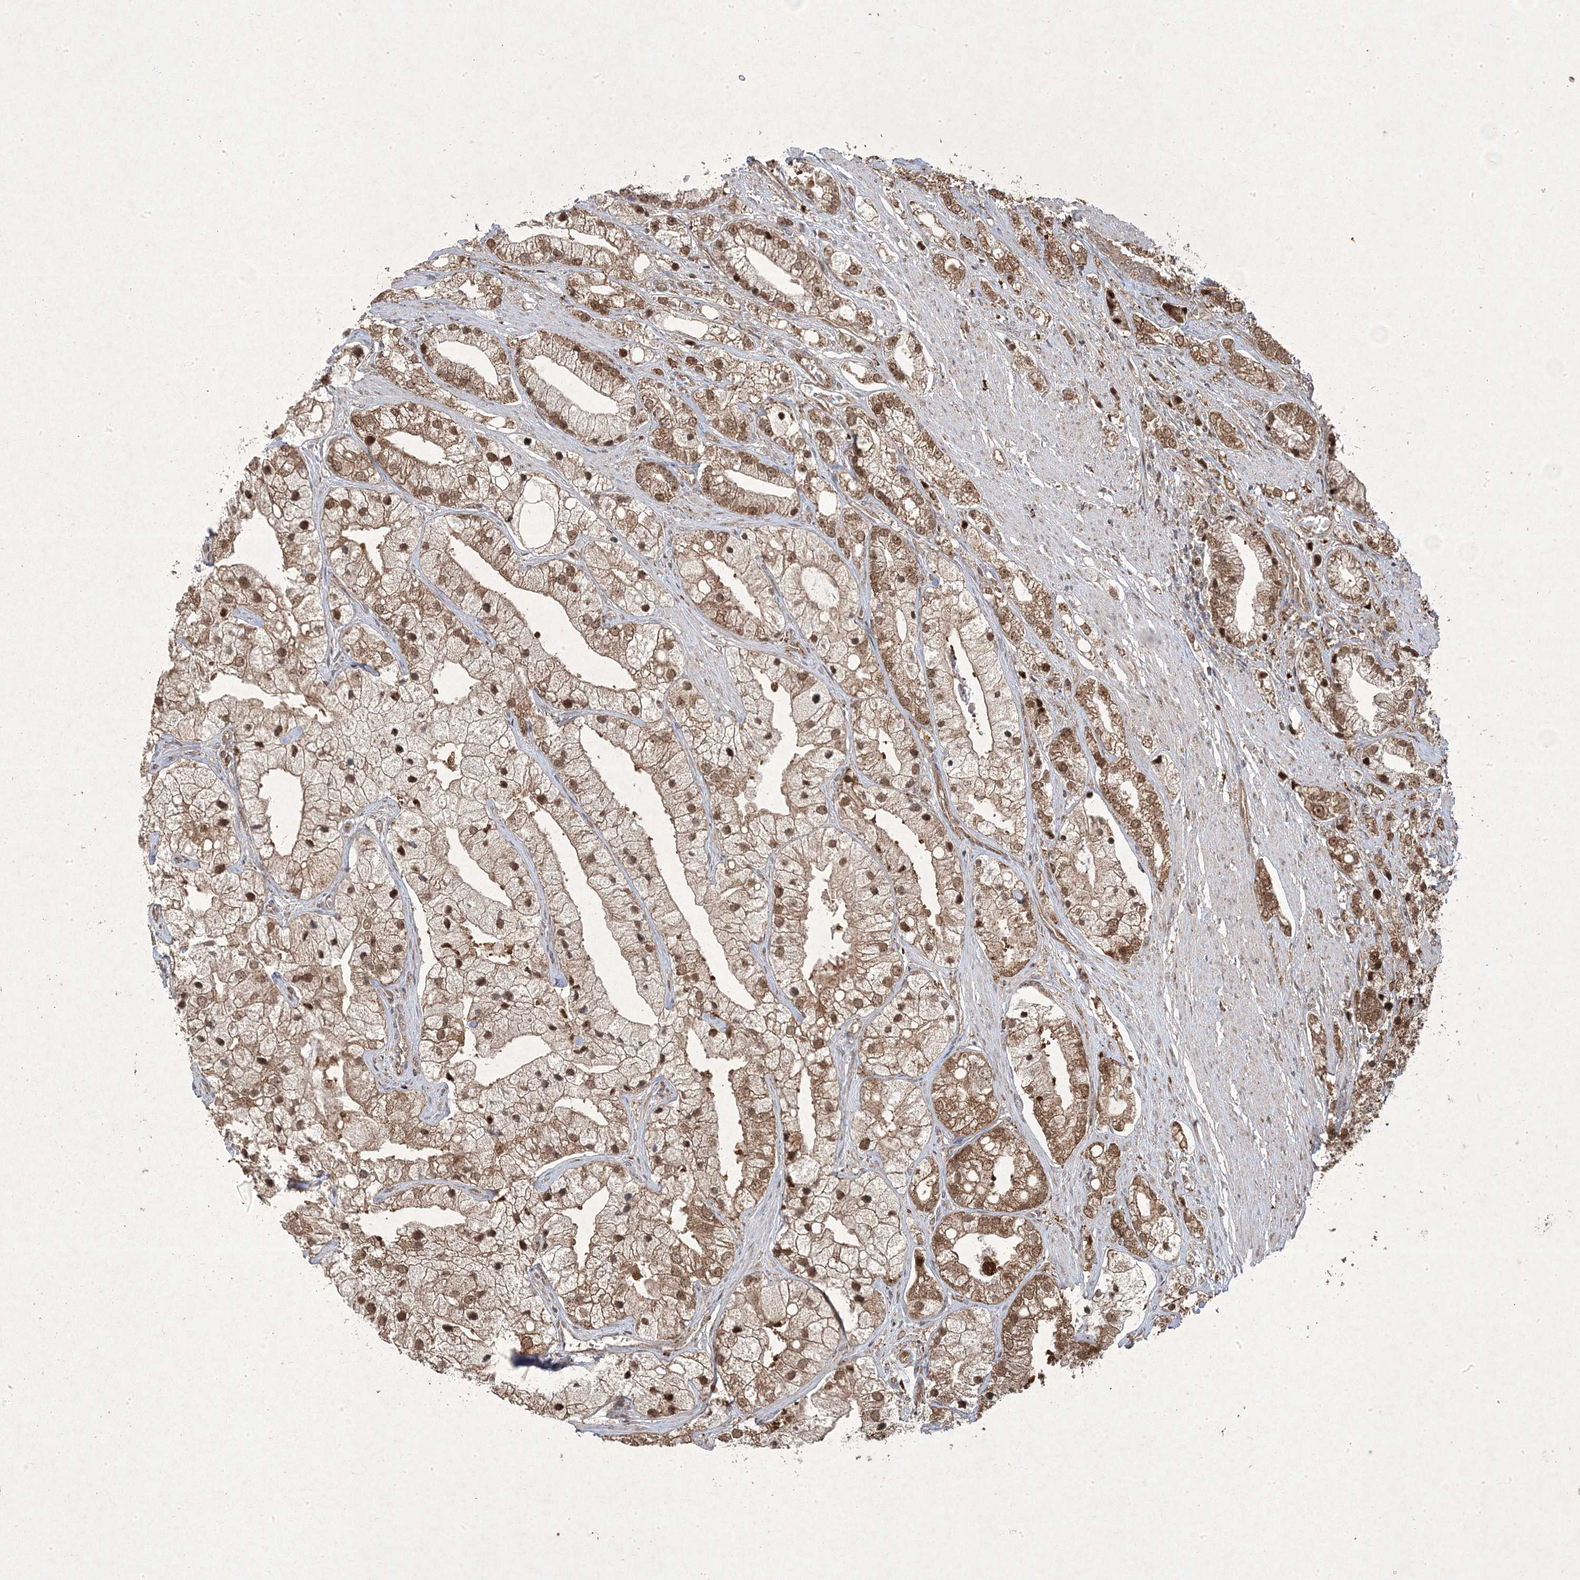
{"staining": {"intensity": "moderate", "quantity": ">75%", "location": "cytoplasmic/membranous,nuclear"}, "tissue": "prostate cancer", "cell_type": "Tumor cells", "image_type": "cancer", "snomed": [{"axis": "morphology", "description": "Adenocarcinoma, High grade"}, {"axis": "topography", "description": "Prostate"}], "caption": "A brown stain highlights moderate cytoplasmic/membranous and nuclear positivity of a protein in human prostate cancer (adenocarcinoma (high-grade)) tumor cells.", "gene": "PLEKHM2", "patient": {"sex": "male", "age": 50}}